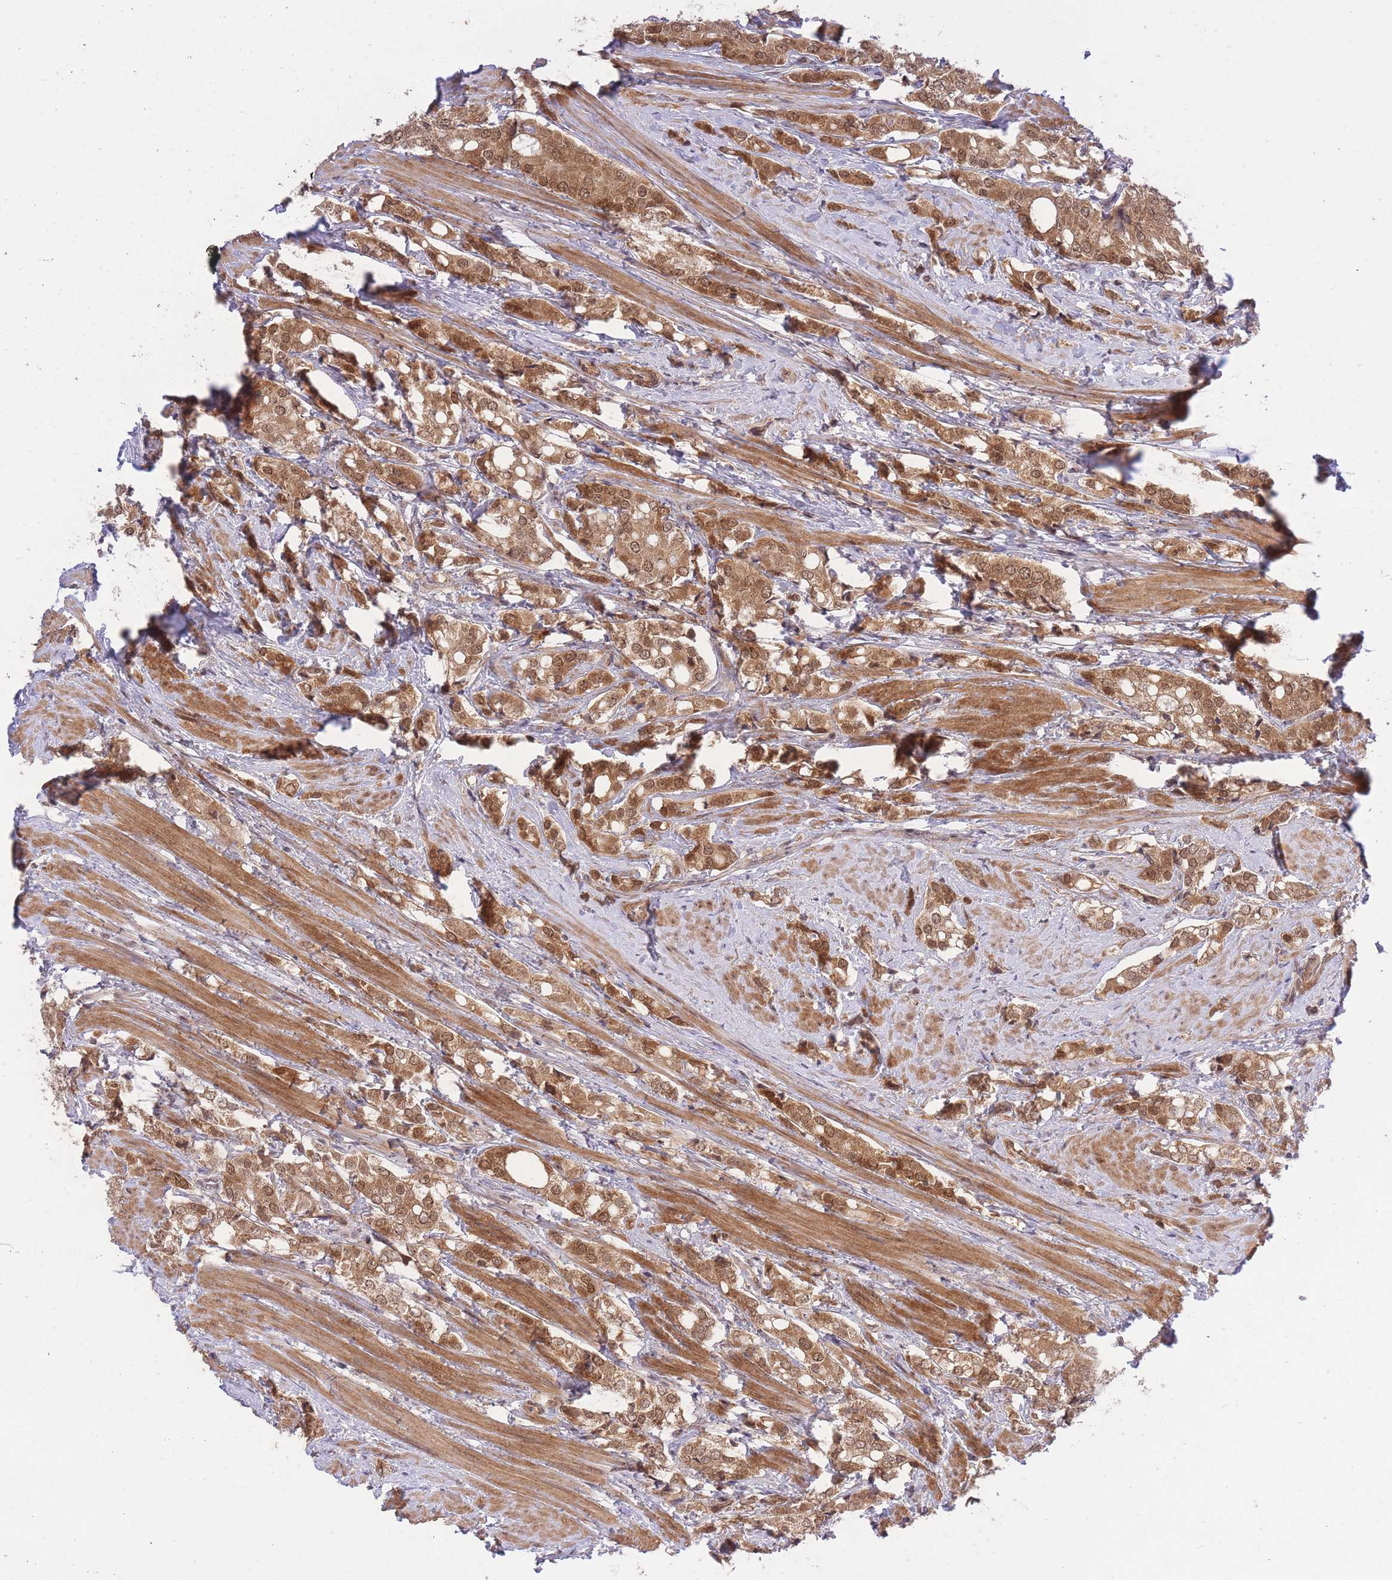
{"staining": {"intensity": "moderate", "quantity": ">75%", "location": "cytoplasmic/membranous,nuclear"}, "tissue": "prostate cancer", "cell_type": "Tumor cells", "image_type": "cancer", "snomed": [{"axis": "morphology", "description": "Adenocarcinoma, High grade"}, {"axis": "topography", "description": "Prostate"}], "caption": "A high-resolution photomicrograph shows IHC staining of prostate high-grade adenocarcinoma, which displays moderate cytoplasmic/membranous and nuclear positivity in approximately >75% of tumor cells.", "gene": "ELOA2", "patient": {"sex": "male", "age": 71}}